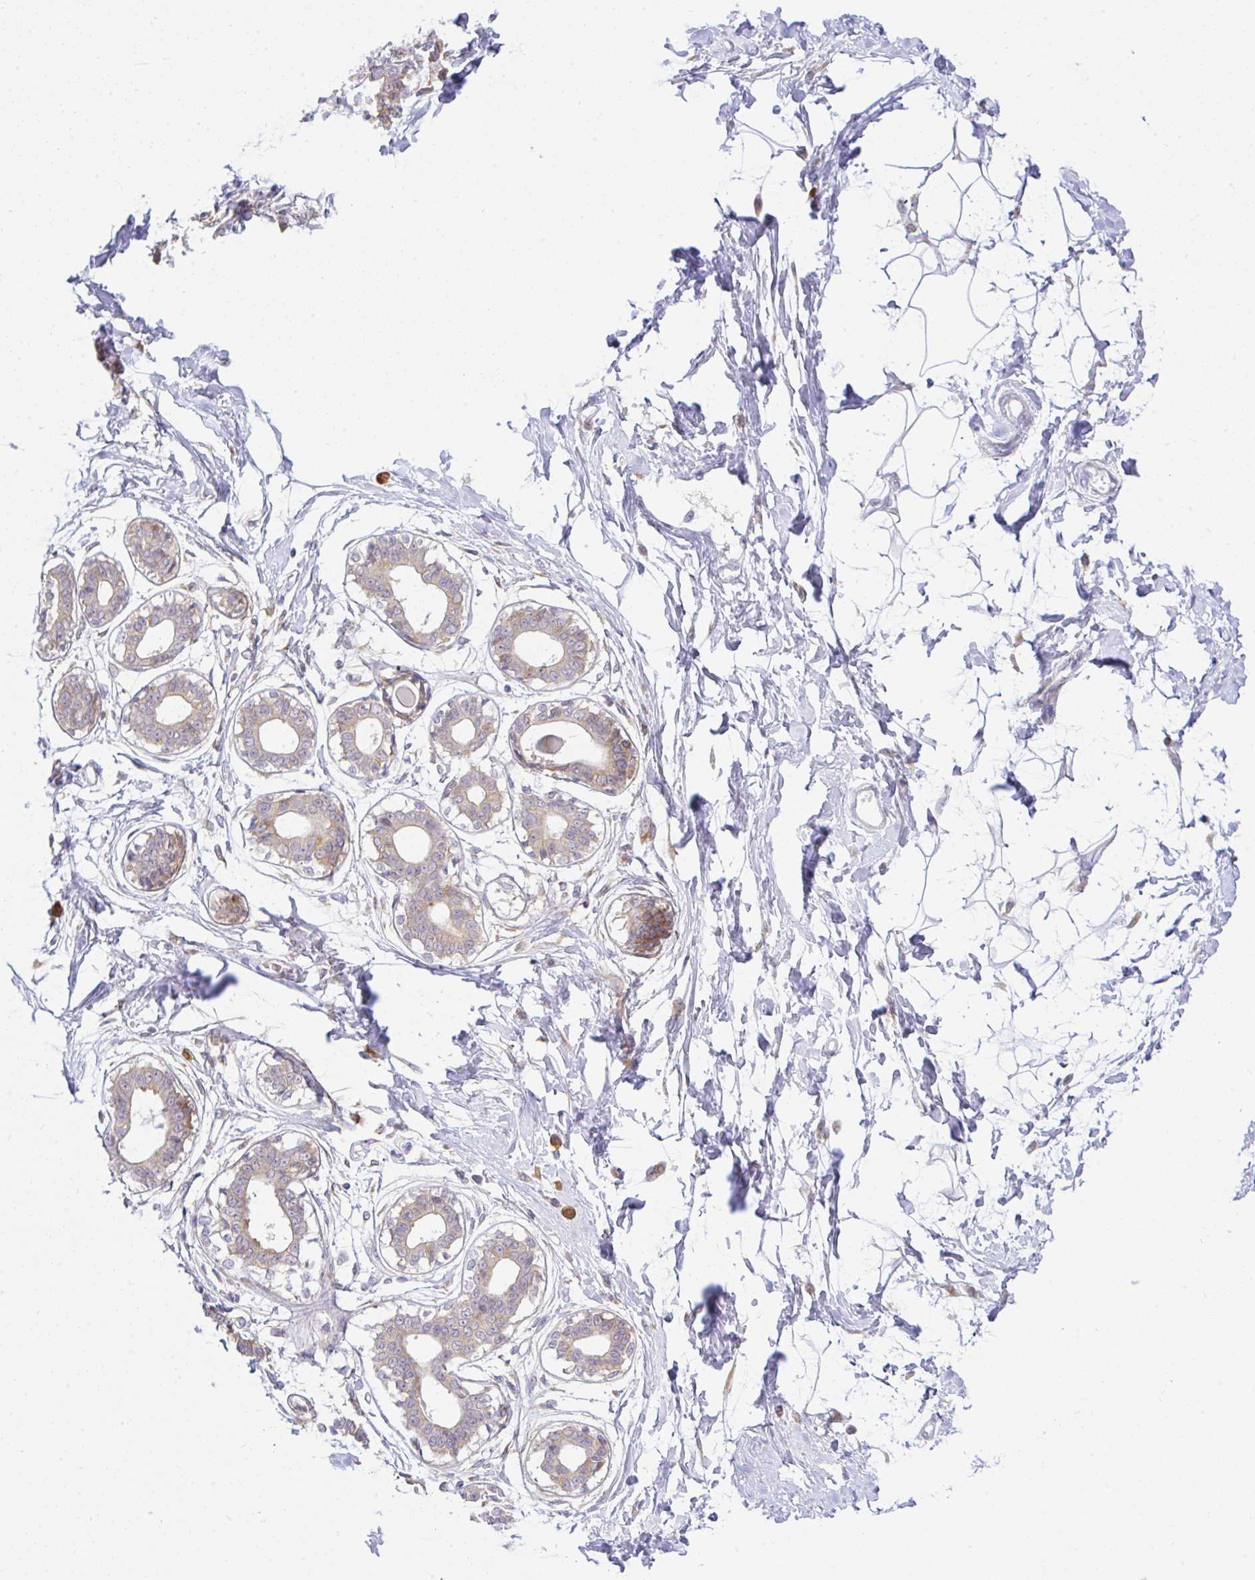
{"staining": {"intensity": "negative", "quantity": "none", "location": "none"}, "tissue": "breast", "cell_type": "Adipocytes", "image_type": "normal", "snomed": [{"axis": "morphology", "description": "Normal tissue, NOS"}, {"axis": "topography", "description": "Breast"}], "caption": "A high-resolution micrograph shows immunohistochemistry staining of normal breast, which exhibits no significant staining in adipocytes.", "gene": "DERL2", "patient": {"sex": "female", "age": 45}}